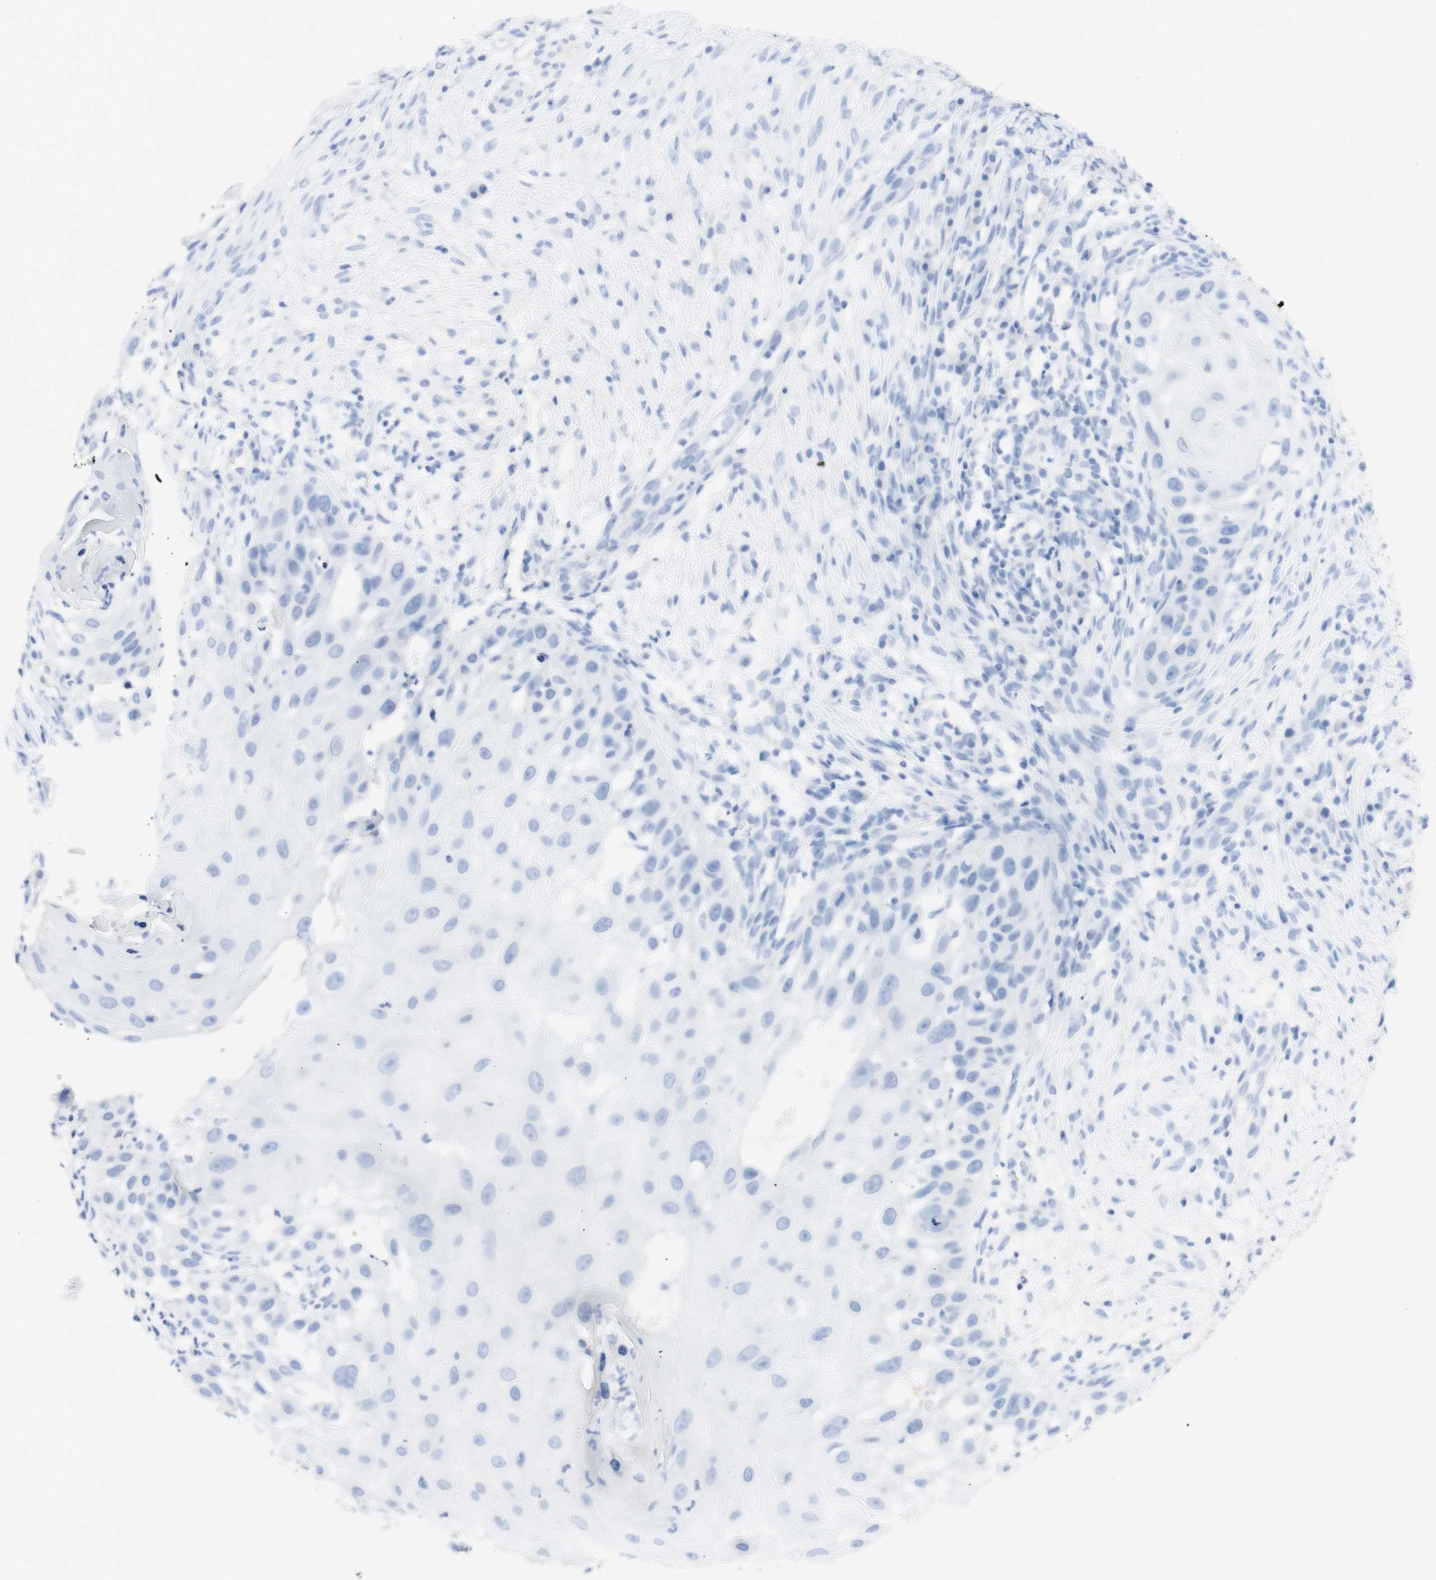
{"staining": {"intensity": "negative", "quantity": "none", "location": "none"}, "tissue": "skin cancer", "cell_type": "Tumor cells", "image_type": "cancer", "snomed": [{"axis": "morphology", "description": "Squamous cell carcinoma, NOS"}, {"axis": "topography", "description": "Skin"}], "caption": "Squamous cell carcinoma (skin) was stained to show a protein in brown. There is no significant staining in tumor cells.", "gene": "TPO", "patient": {"sex": "female", "age": 44}}